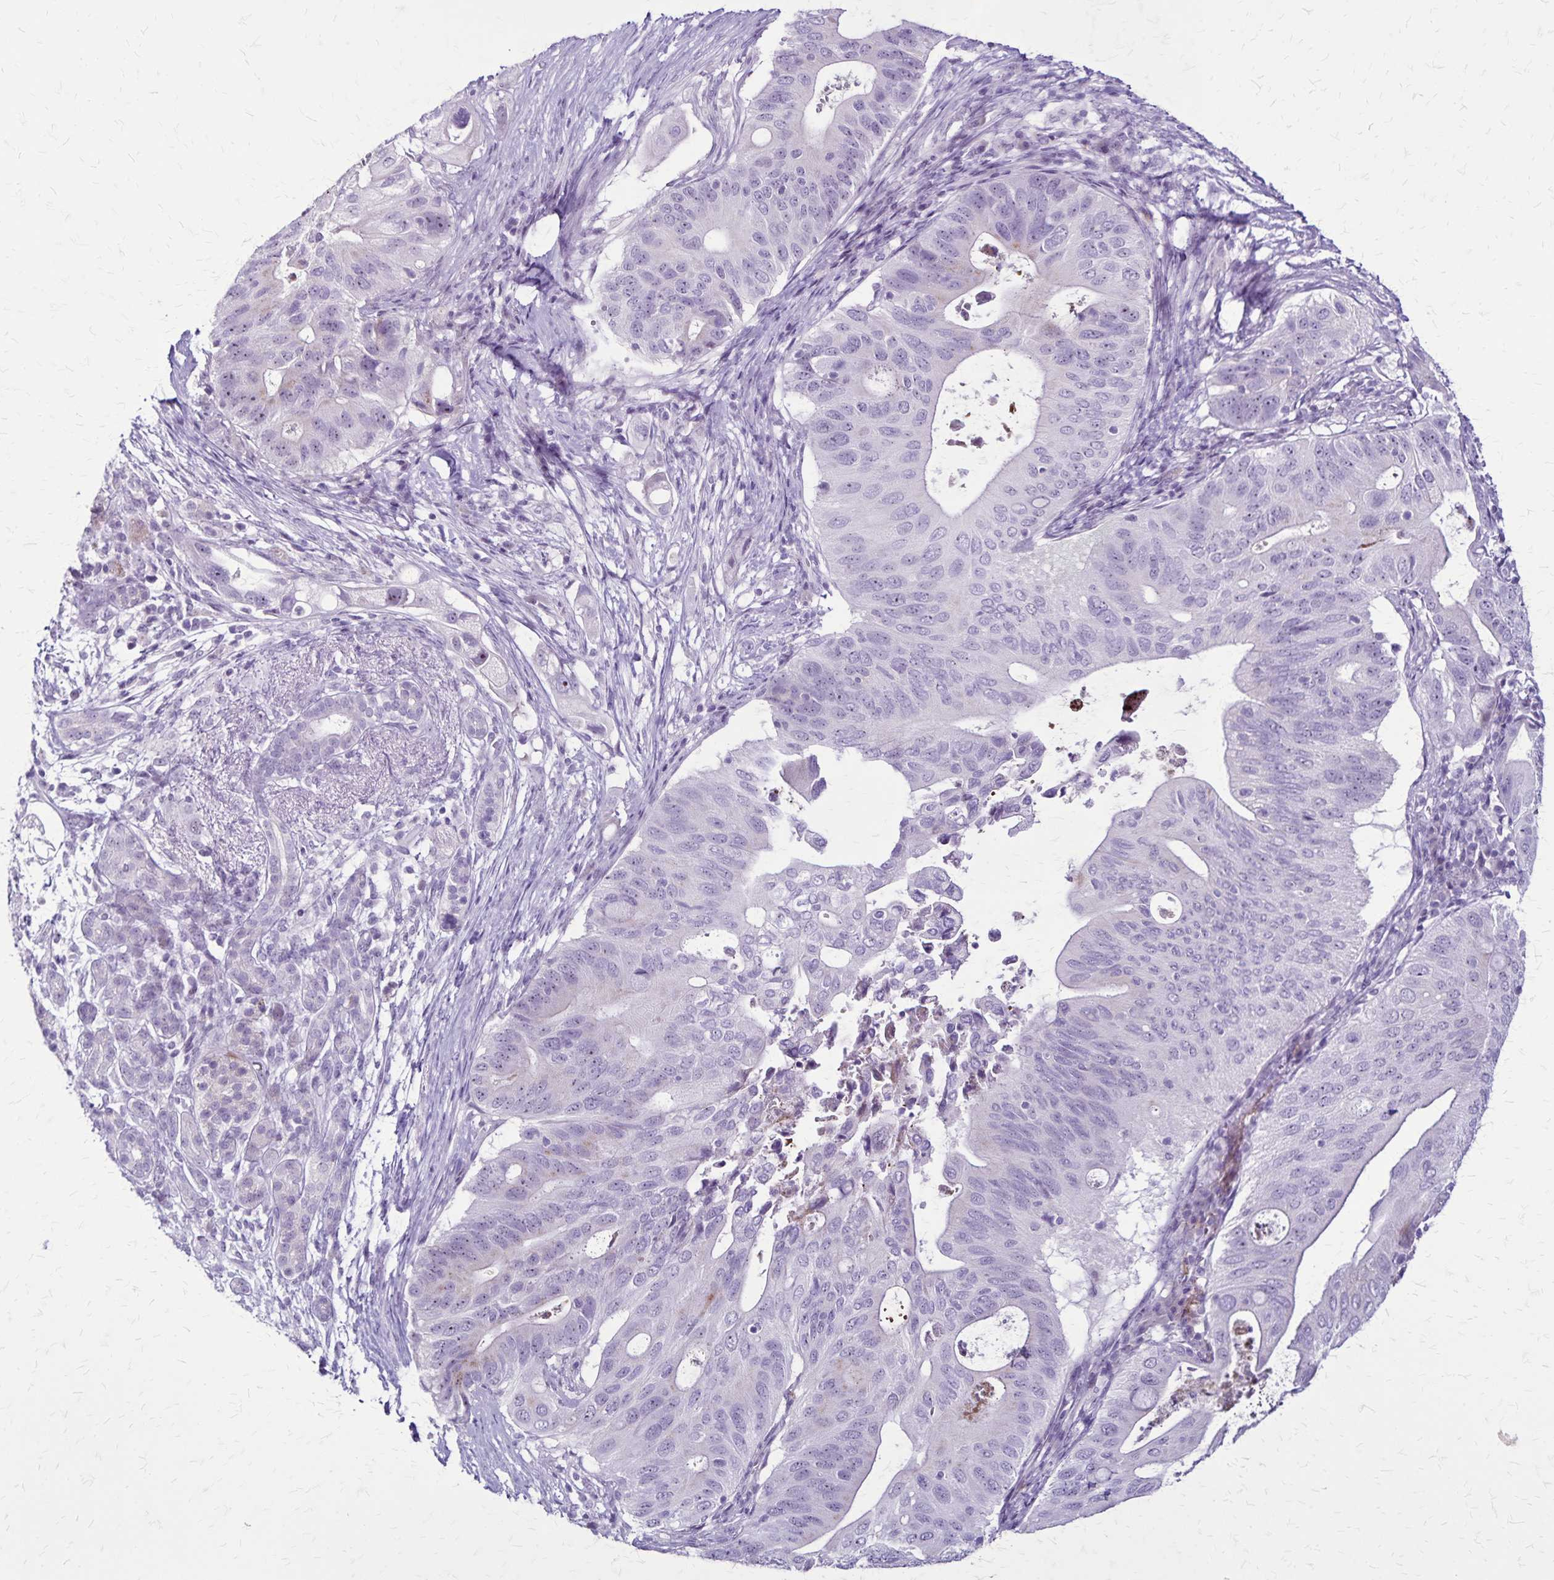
{"staining": {"intensity": "negative", "quantity": "none", "location": "none"}, "tissue": "pancreatic cancer", "cell_type": "Tumor cells", "image_type": "cancer", "snomed": [{"axis": "morphology", "description": "Adenocarcinoma, NOS"}, {"axis": "topography", "description": "Pancreas"}], "caption": "High power microscopy micrograph of an immunohistochemistry (IHC) photomicrograph of pancreatic cancer, revealing no significant staining in tumor cells.", "gene": "OR51B5", "patient": {"sex": "female", "age": 72}}